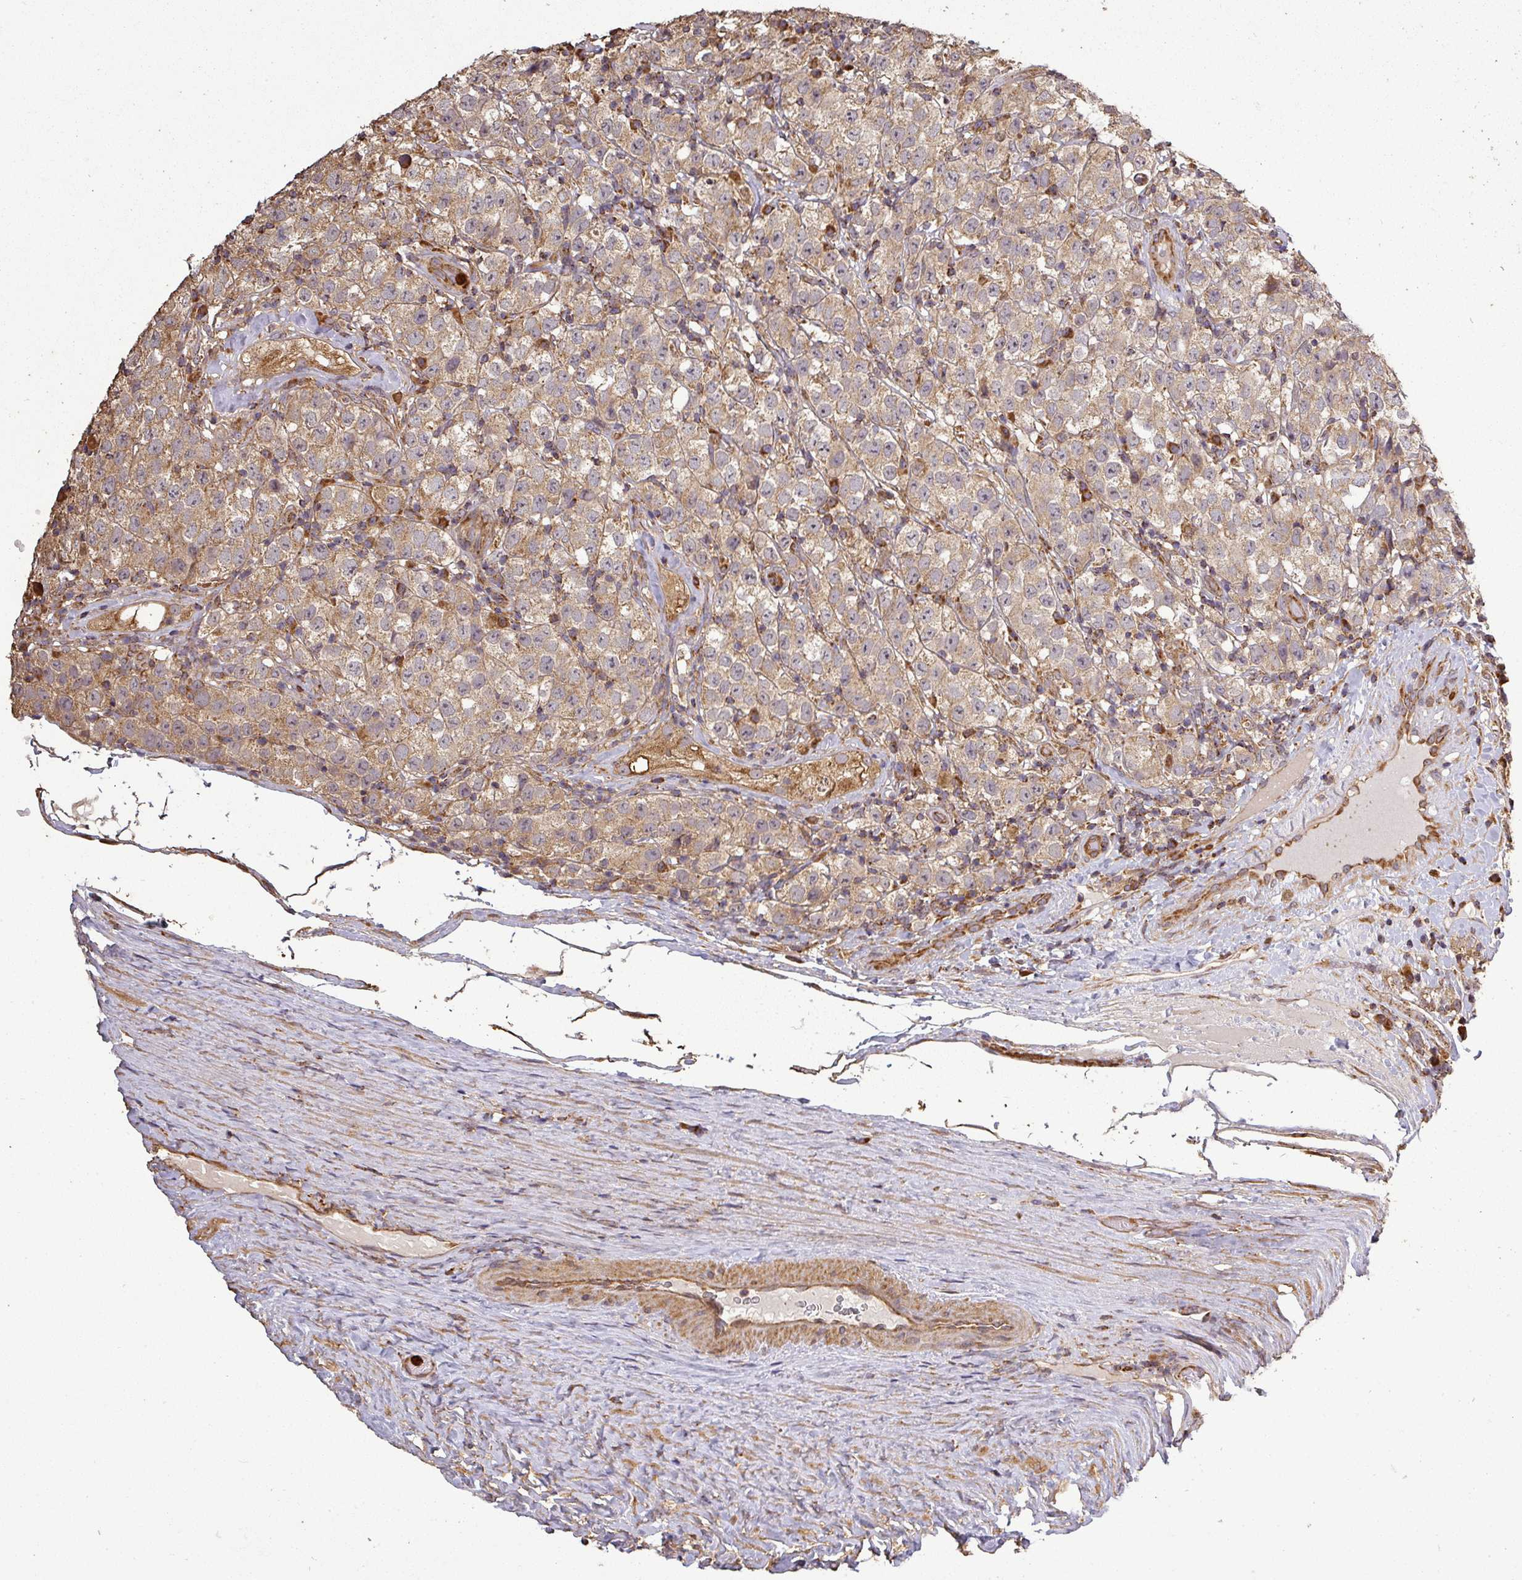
{"staining": {"intensity": "moderate", "quantity": ">75%", "location": "cytoplasmic/membranous"}, "tissue": "testis cancer", "cell_type": "Tumor cells", "image_type": "cancer", "snomed": [{"axis": "morphology", "description": "Seminoma, NOS"}, {"axis": "morphology", "description": "Carcinoma, Embryonal, NOS"}, {"axis": "topography", "description": "Testis"}], "caption": "Tumor cells exhibit medium levels of moderate cytoplasmic/membranous staining in approximately >75% of cells in testis seminoma. (IHC, brightfield microscopy, high magnification).", "gene": "PLEKHM1", "patient": {"sex": "male", "age": 41}}